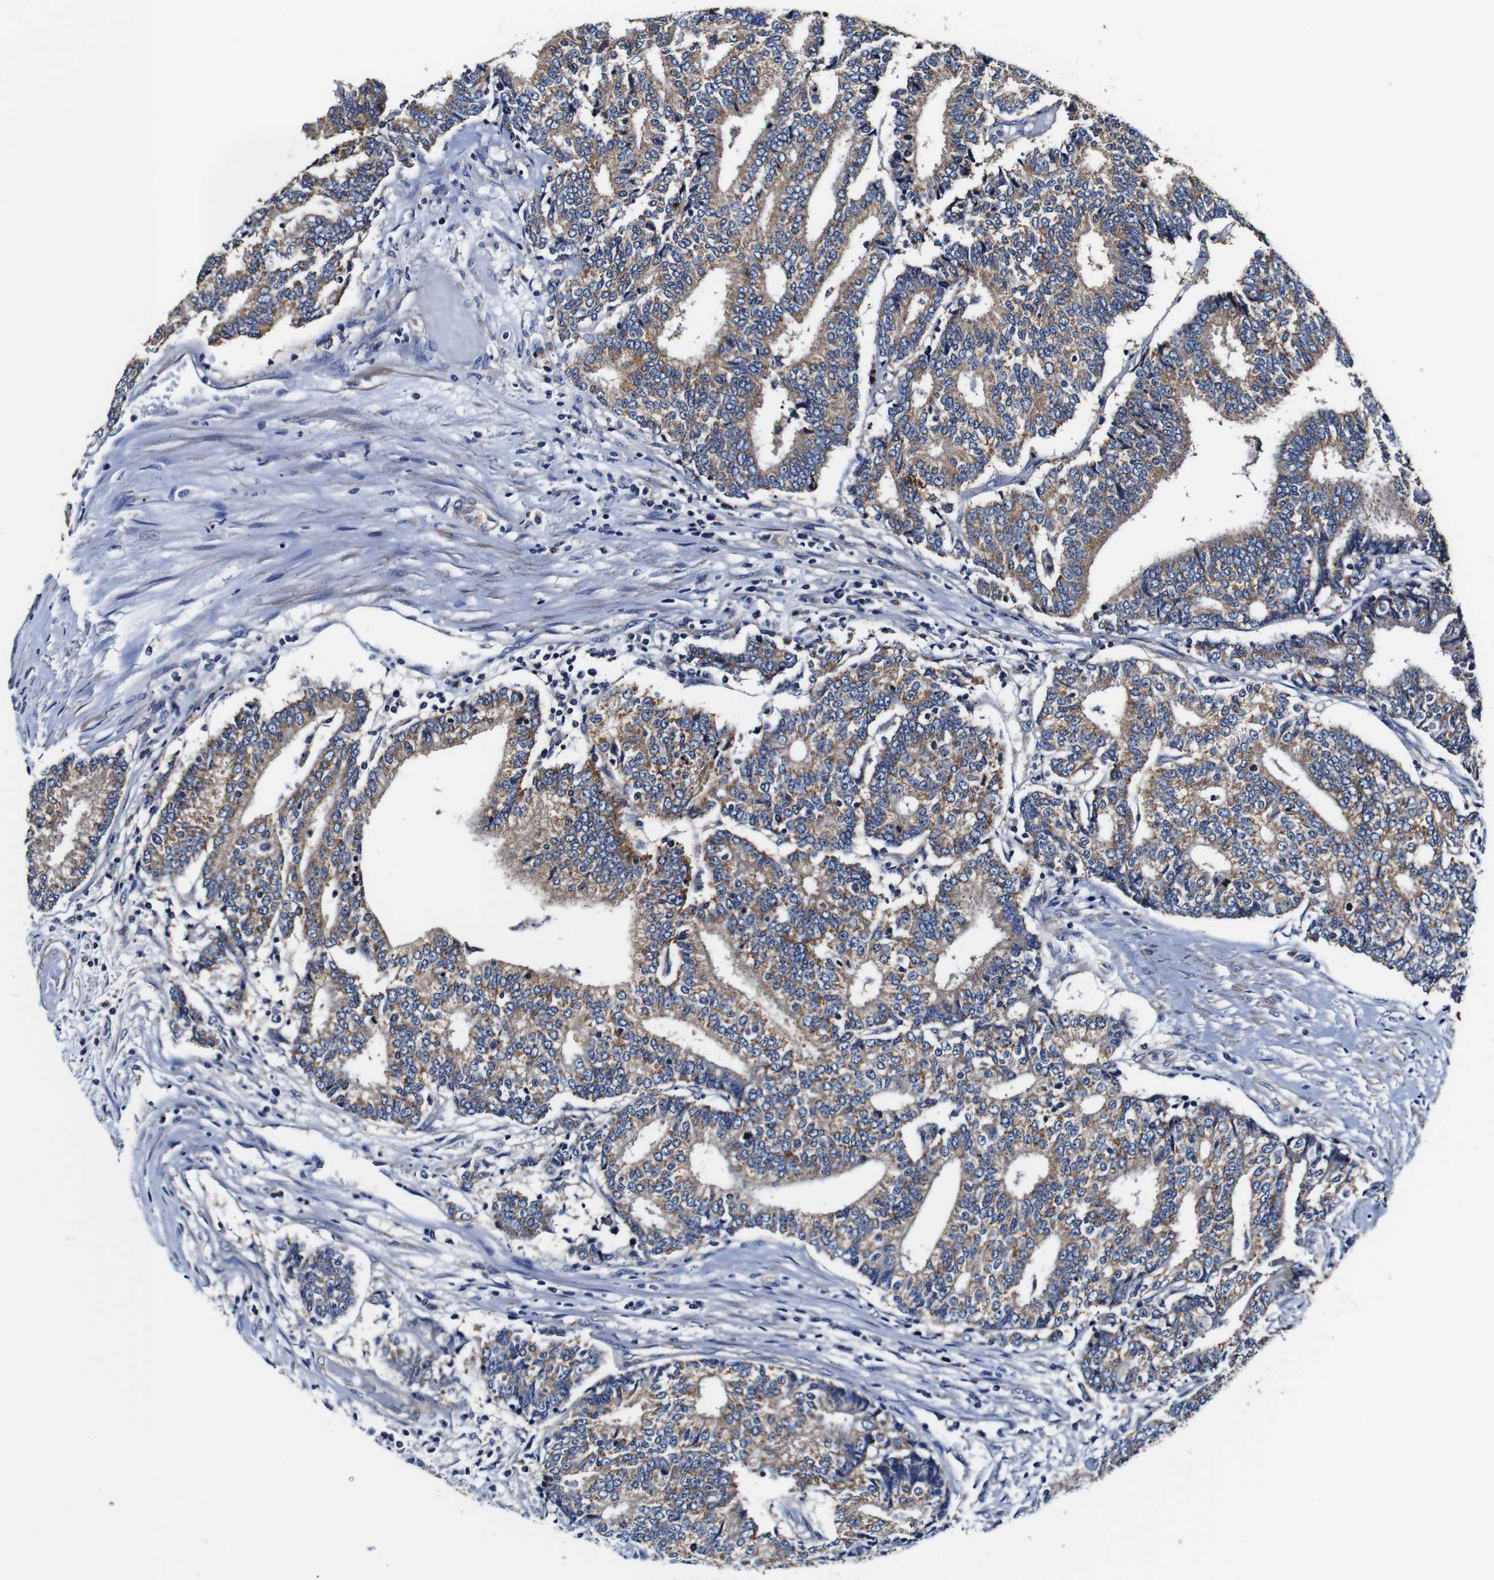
{"staining": {"intensity": "moderate", "quantity": ">75%", "location": "cytoplasmic/membranous"}, "tissue": "prostate cancer", "cell_type": "Tumor cells", "image_type": "cancer", "snomed": [{"axis": "morphology", "description": "Normal tissue, NOS"}, {"axis": "morphology", "description": "Adenocarcinoma, High grade"}, {"axis": "topography", "description": "Prostate"}, {"axis": "topography", "description": "Seminal veicle"}], "caption": "Brown immunohistochemical staining in human prostate cancer reveals moderate cytoplasmic/membranous expression in approximately >75% of tumor cells.", "gene": "PDCD6IP", "patient": {"sex": "male", "age": 55}}